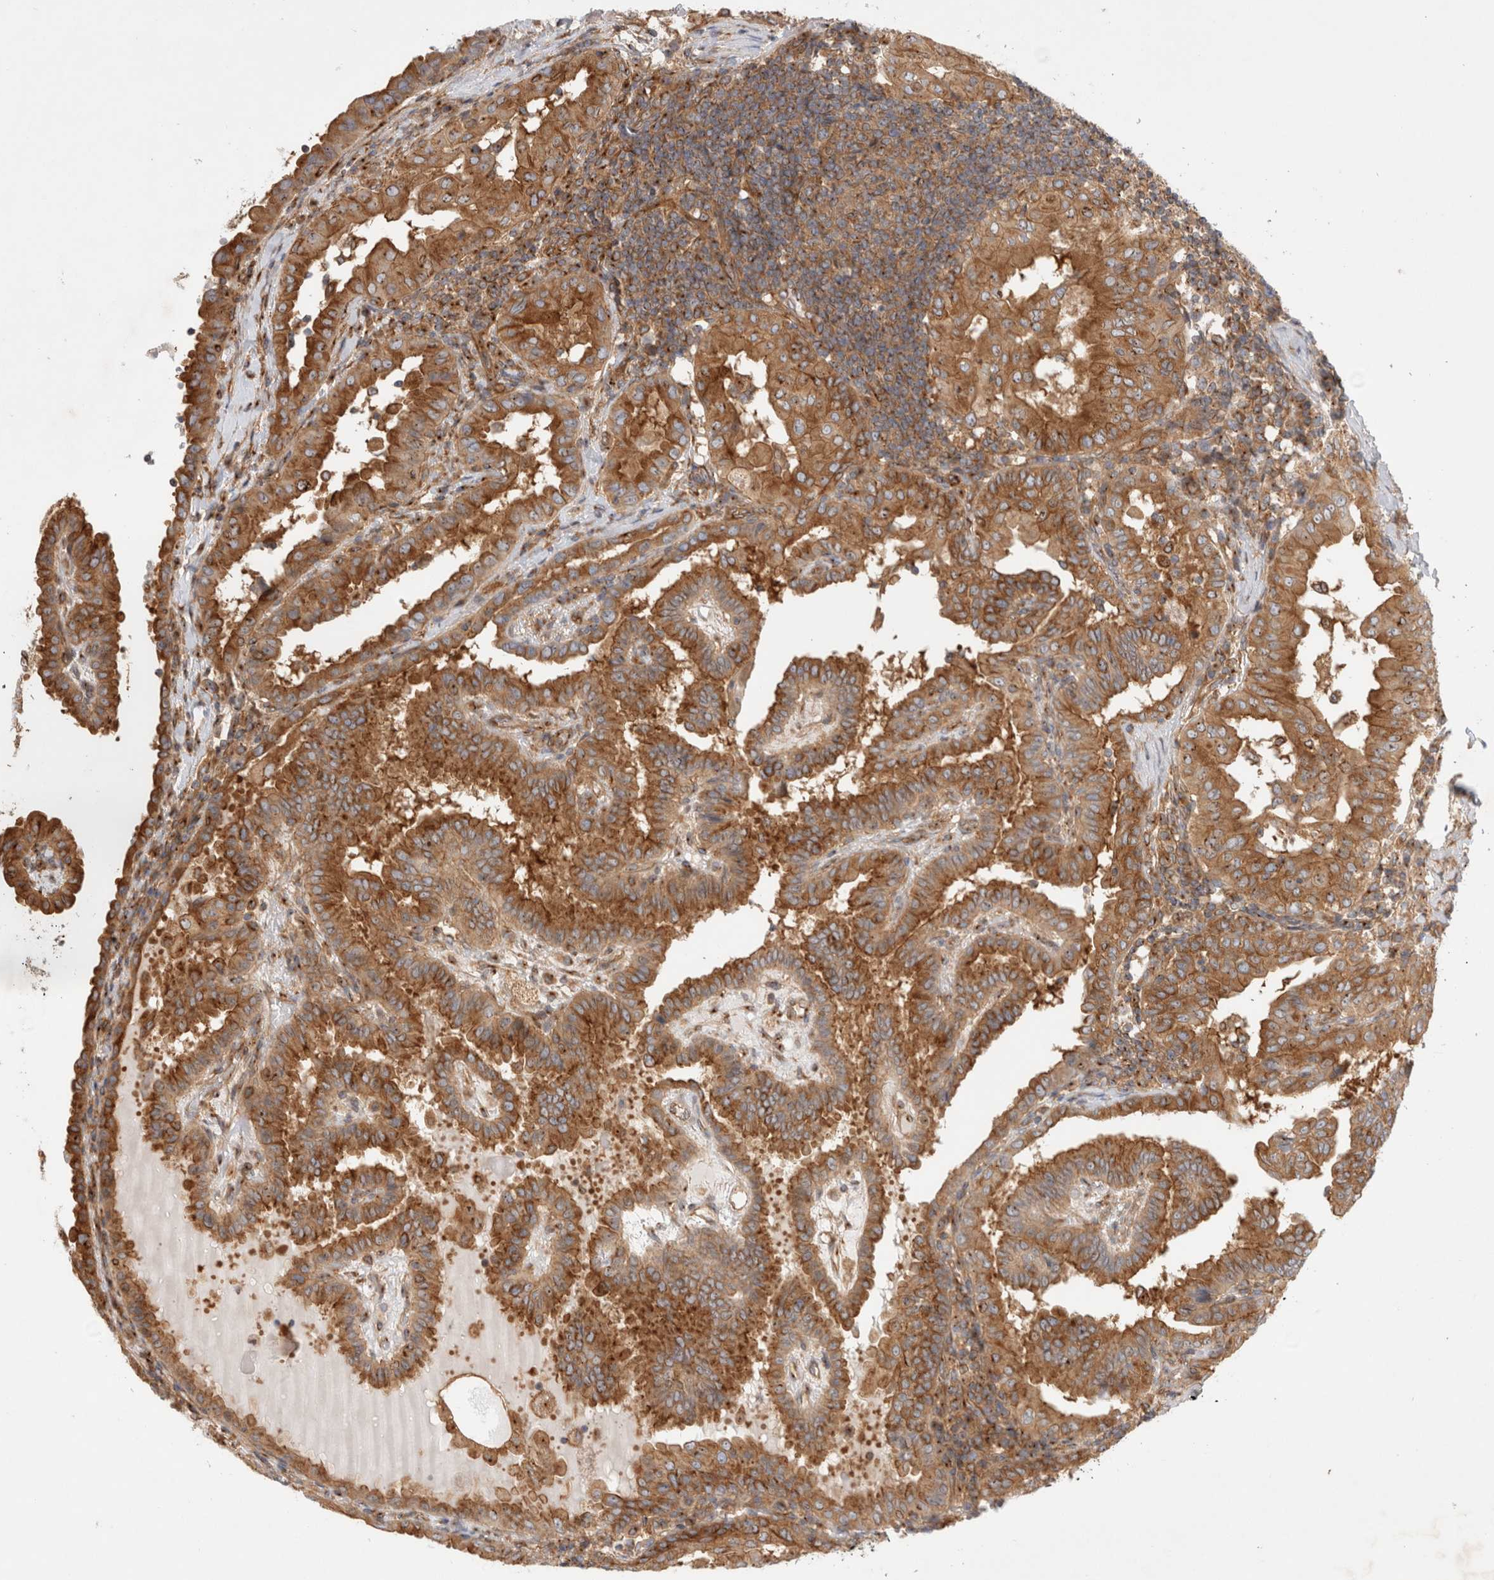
{"staining": {"intensity": "strong", "quantity": ">75%", "location": "cytoplasmic/membranous"}, "tissue": "thyroid cancer", "cell_type": "Tumor cells", "image_type": "cancer", "snomed": [{"axis": "morphology", "description": "Papillary adenocarcinoma, NOS"}, {"axis": "topography", "description": "Thyroid gland"}], "caption": "Tumor cells show strong cytoplasmic/membranous staining in approximately >75% of cells in thyroid cancer (papillary adenocarcinoma).", "gene": "GPR150", "patient": {"sex": "male", "age": 33}}